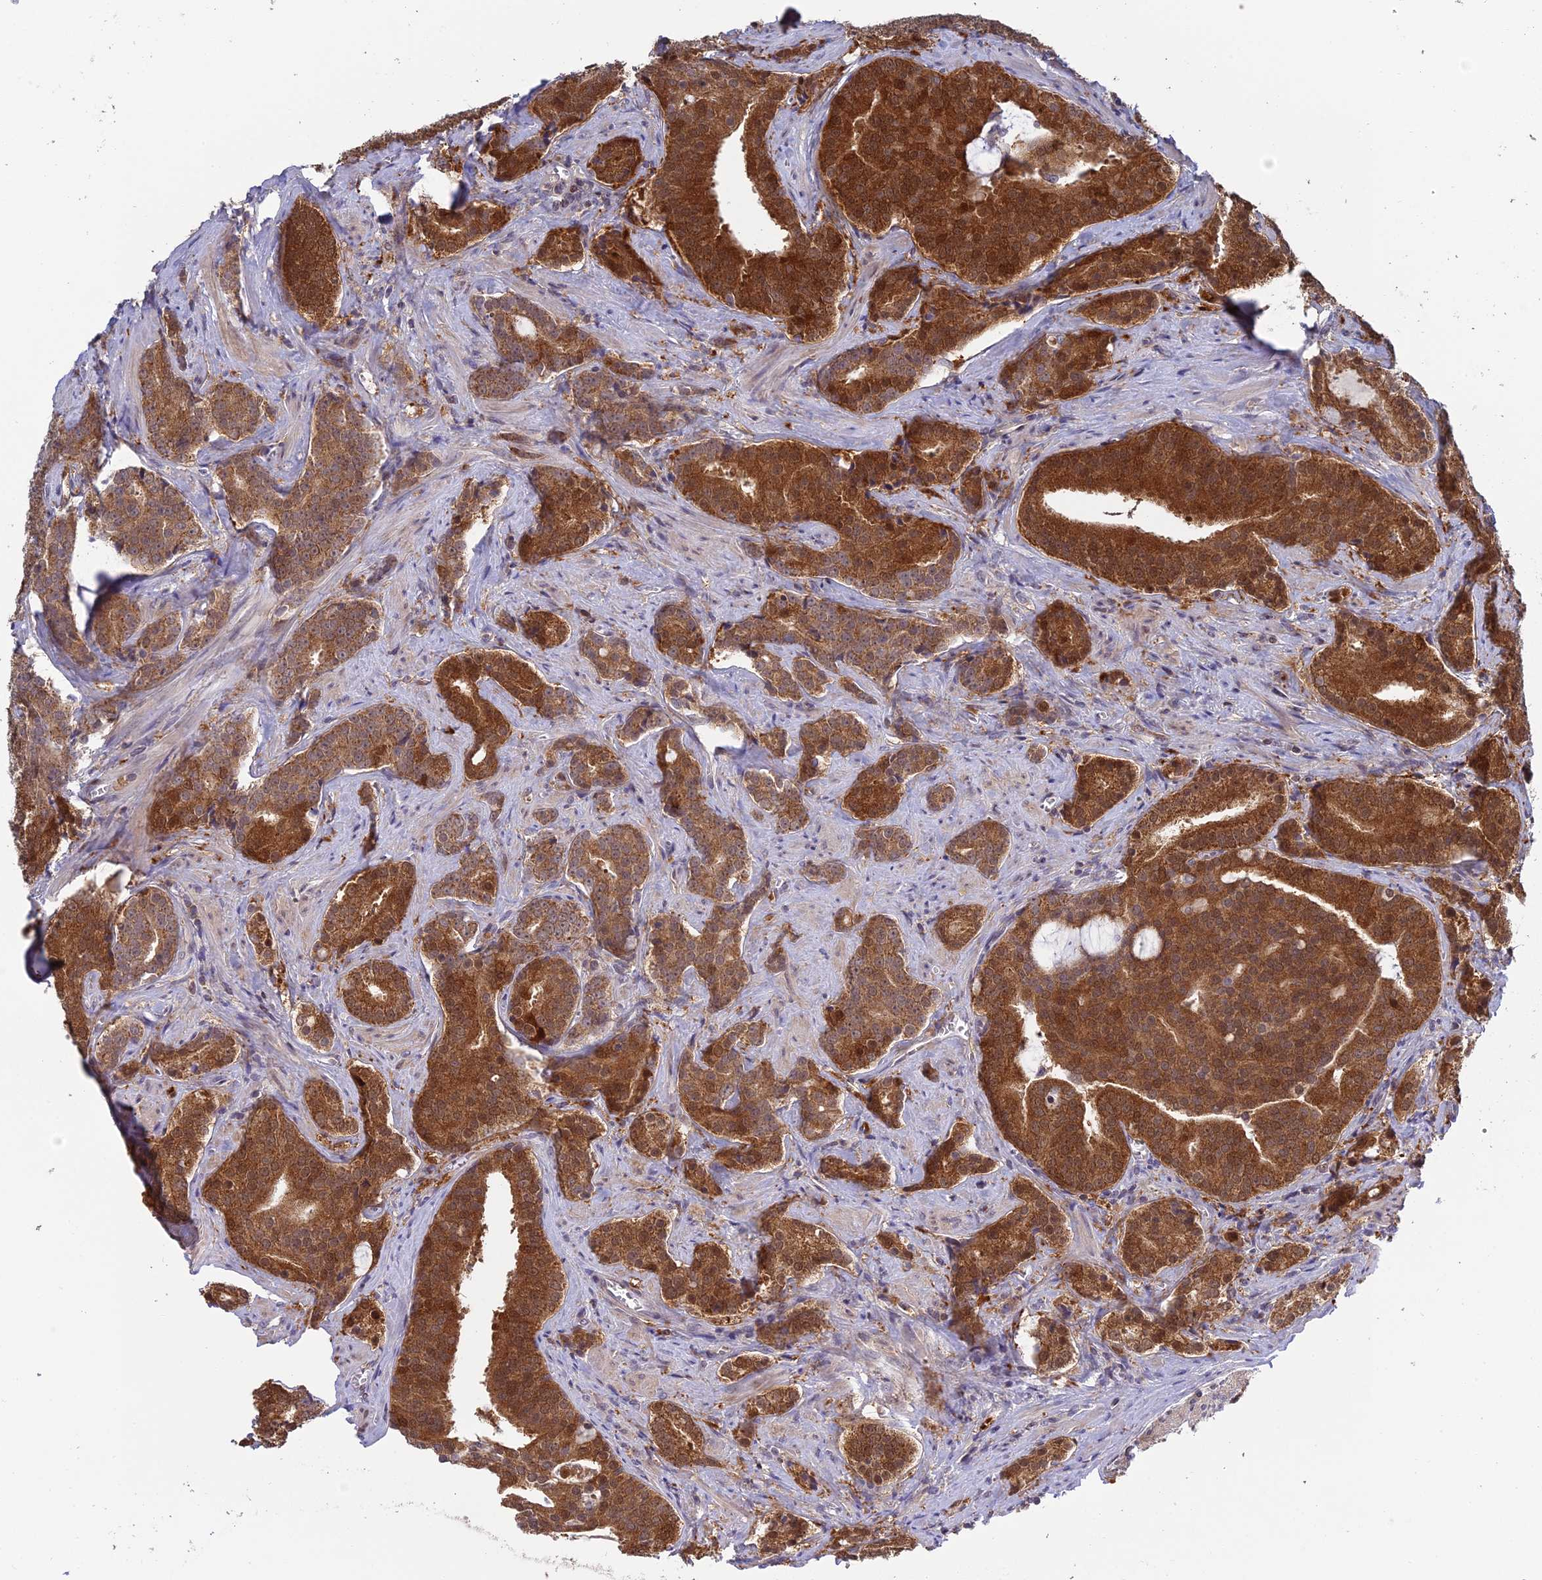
{"staining": {"intensity": "strong", "quantity": ">75%", "location": "cytoplasmic/membranous"}, "tissue": "prostate cancer", "cell_type": "Tumor cells", "image_type": "cancer", "snomed": [{"axis": "morphology", "description": "Adenocarcinoma, High grade"}, {"axis": "topography", "description": "Prostate"}], "caption": "Immunohistochemical staining of human prostate cancer (adenocarcinoma (high-grade)) displays strong cytoplasmic/membranous protein positivity in about >75% of tumor cells.", "gene": "ELOA2", "patient": {"sex": "male", "age": 55}}